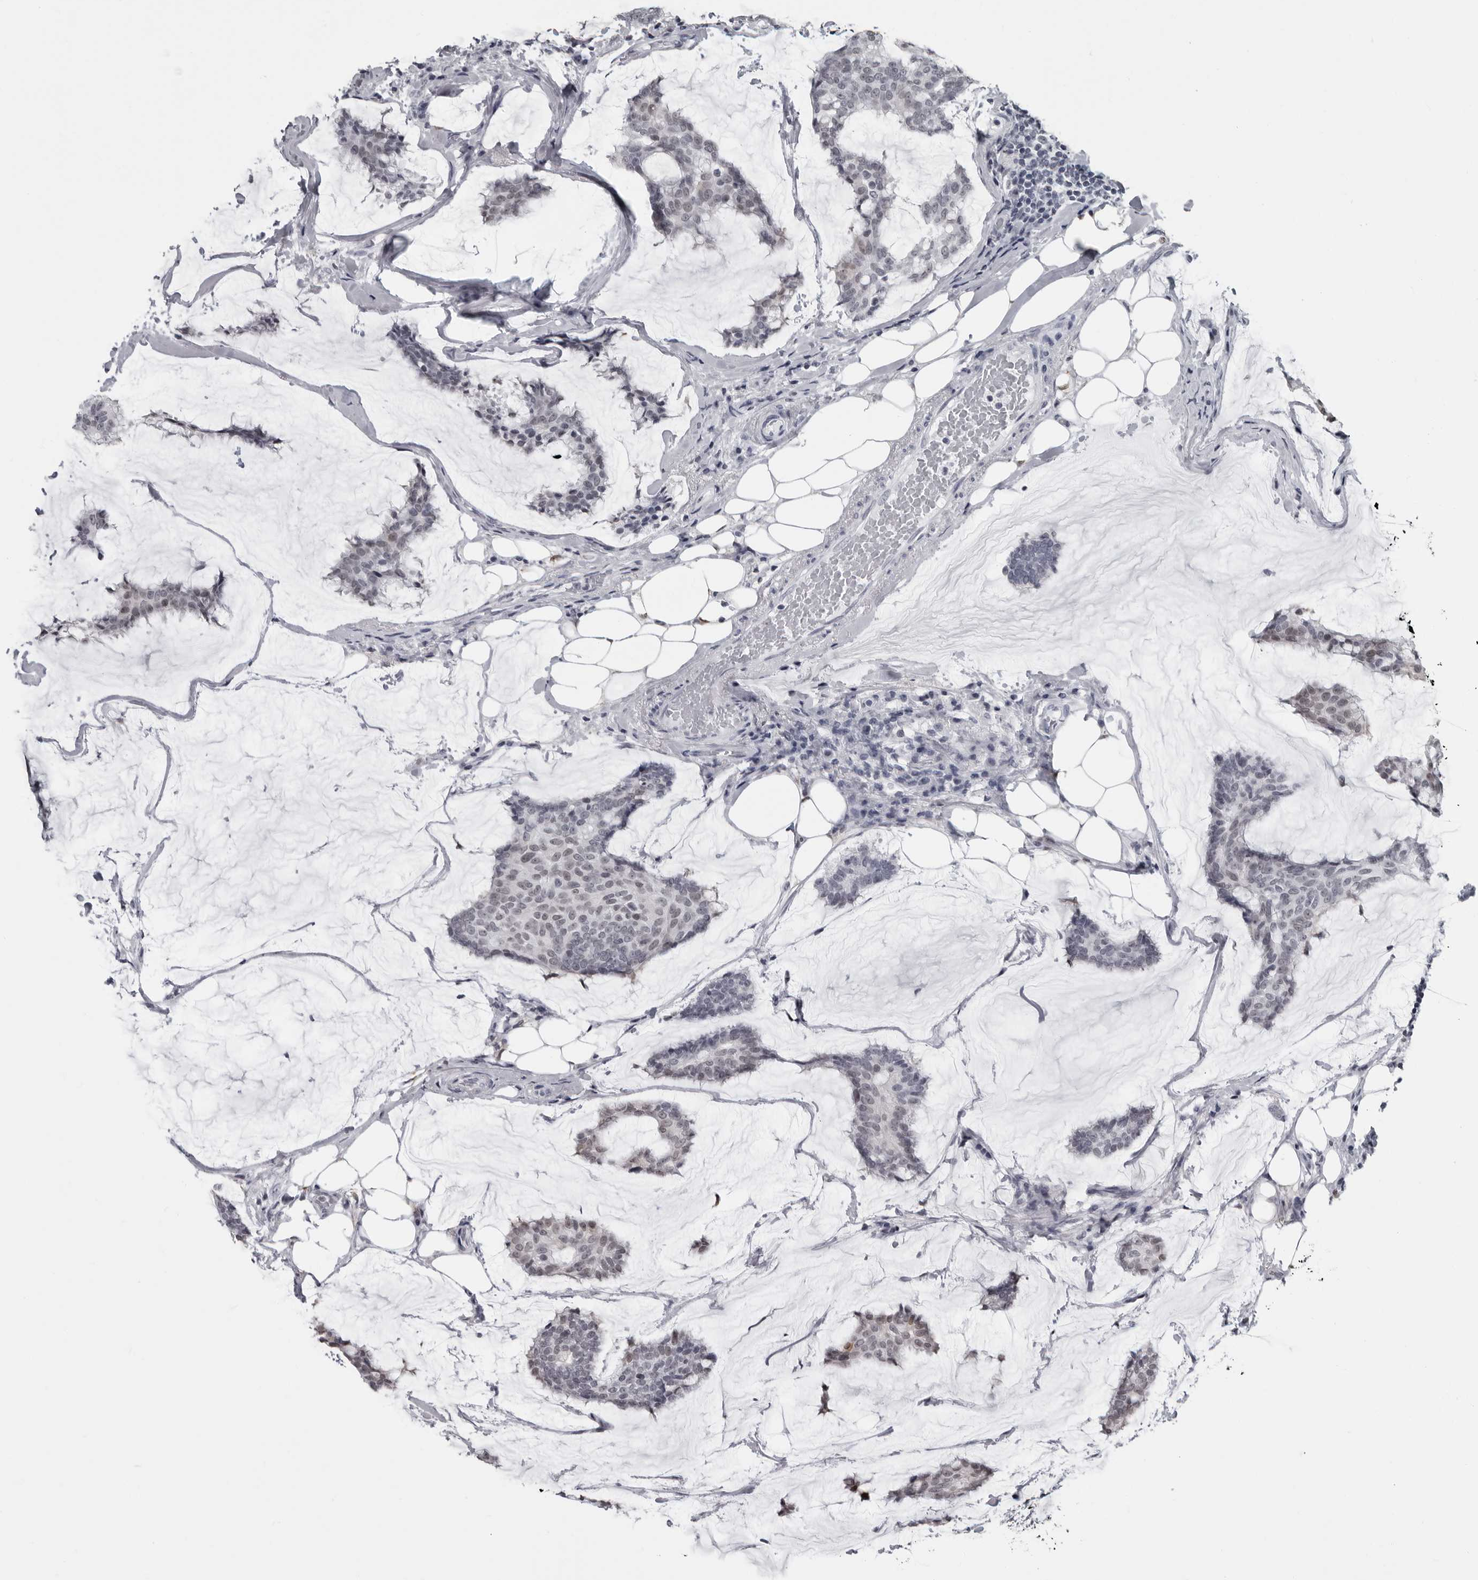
{"staining": {"intensity": "negative", "quantity": "none", "location": "none"}, "tissue": "breast cancer", "cell_type": "Tumor cells", "image_type": "cancer", "snomed": [{"axis": "morphology", "description": "Duct carcinoma"}, {"axis": "topography", "description": "Breast"}], "caption": "DAB immunohistochemical staining of human infiltrating ductal carcinoma (breast) demonstrates no significant positivity in tumor cells.", "gene": "LZIC", "patient": {"sex": "female", "age": 93}}